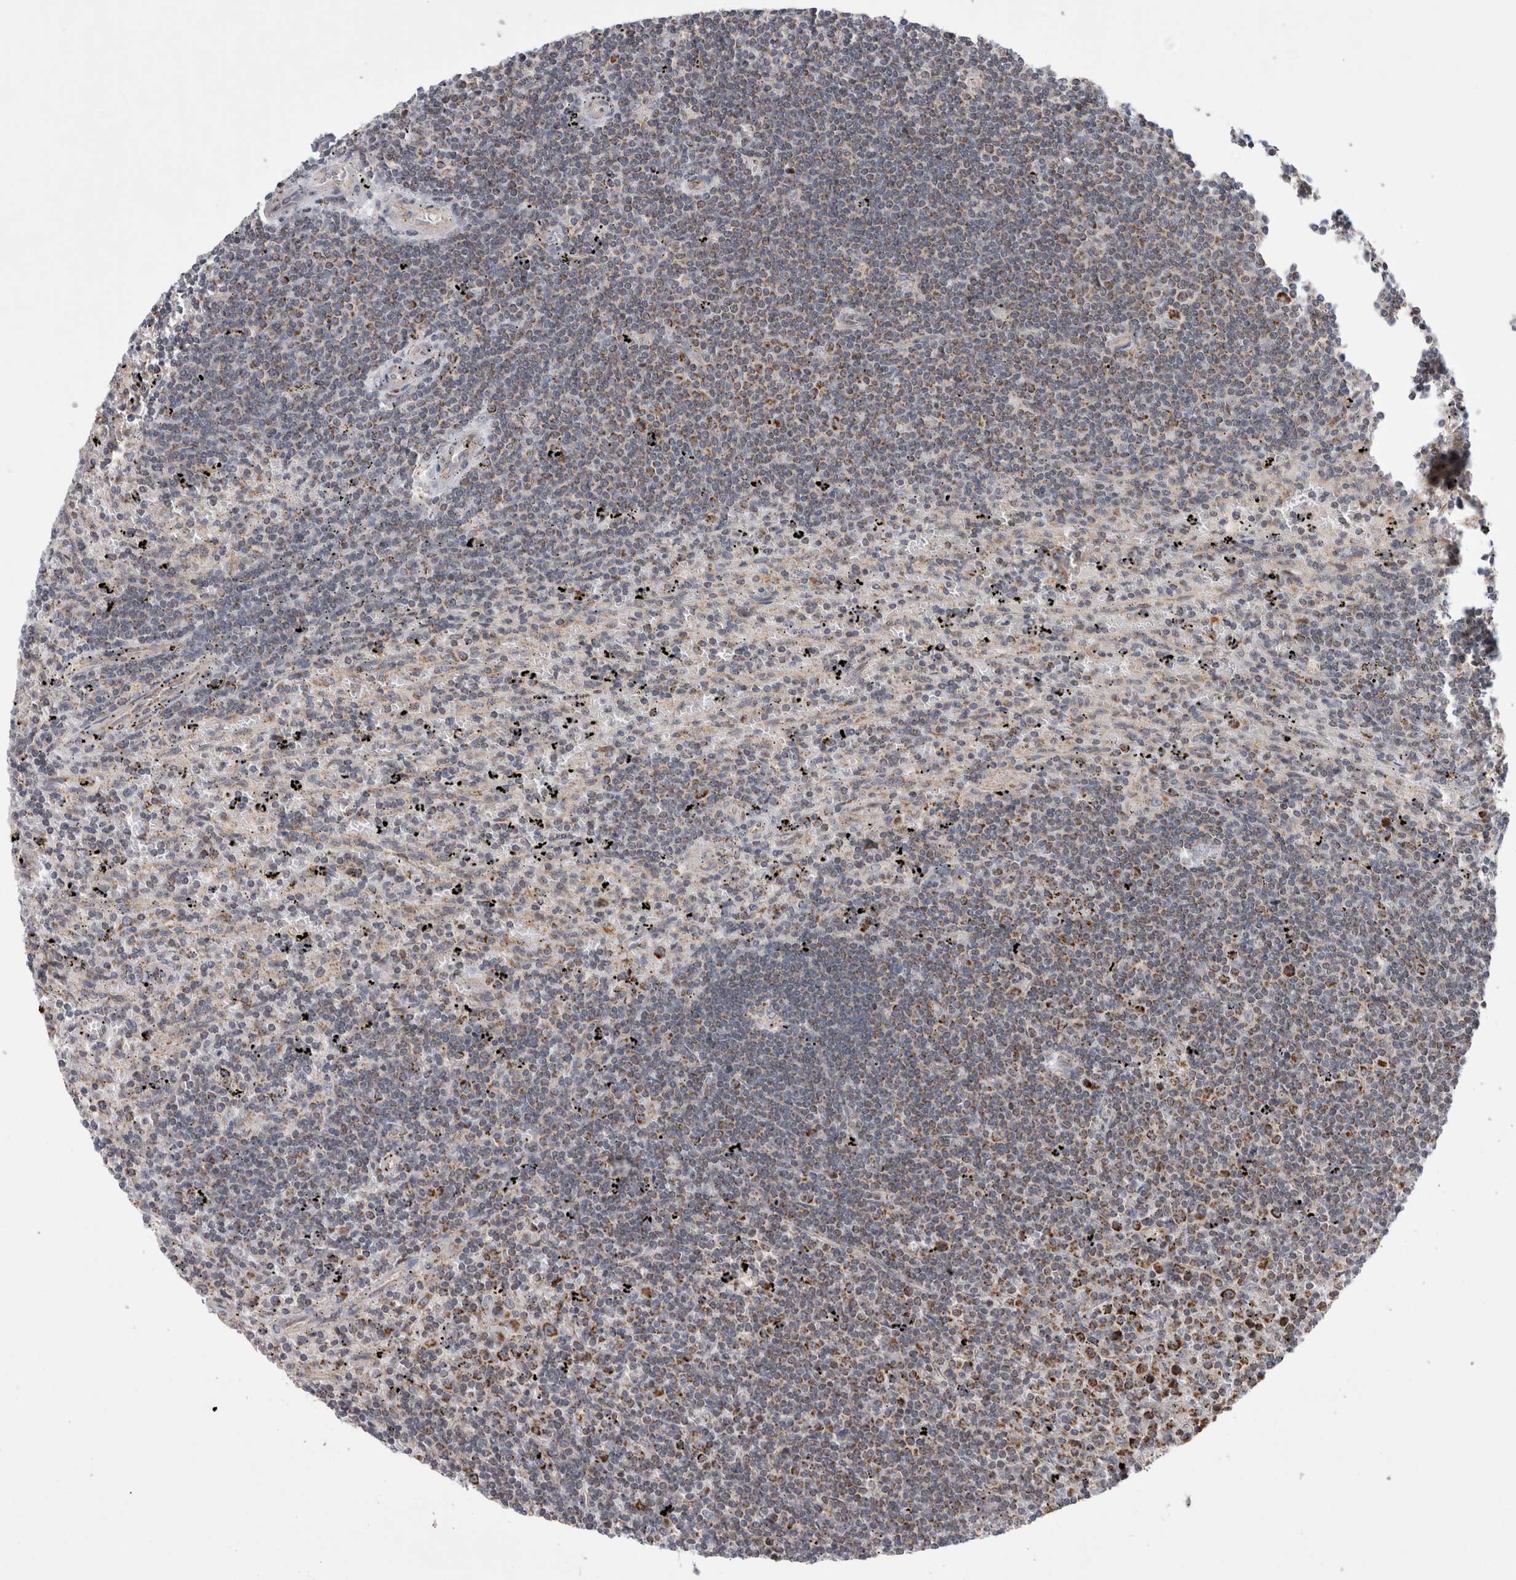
{"staining": {"intensity": "moderate", "quantity": "<25%", "location": "cytoplasmic/membranous"}, "tissue": "lymphoma", "cell_type": "Tumor cells", "image_type": "cancer", "snomed": [{"axis": "morphology", "description": "Malignant lymphoma, non-Hodgkin's type, Low grade"}, {"axis": "topography", "description": "Spleen"}], "caption": "There is low levels of moderate cytoplasmic/membranous expression in tumor cells of malignant lymphoma, non-Hodgkin's type (low-grade), as demonstrated by immunohistochemical staining (brown color).", "gene": "MRPL37", "patient": {"sex": "male", "age": 76}}